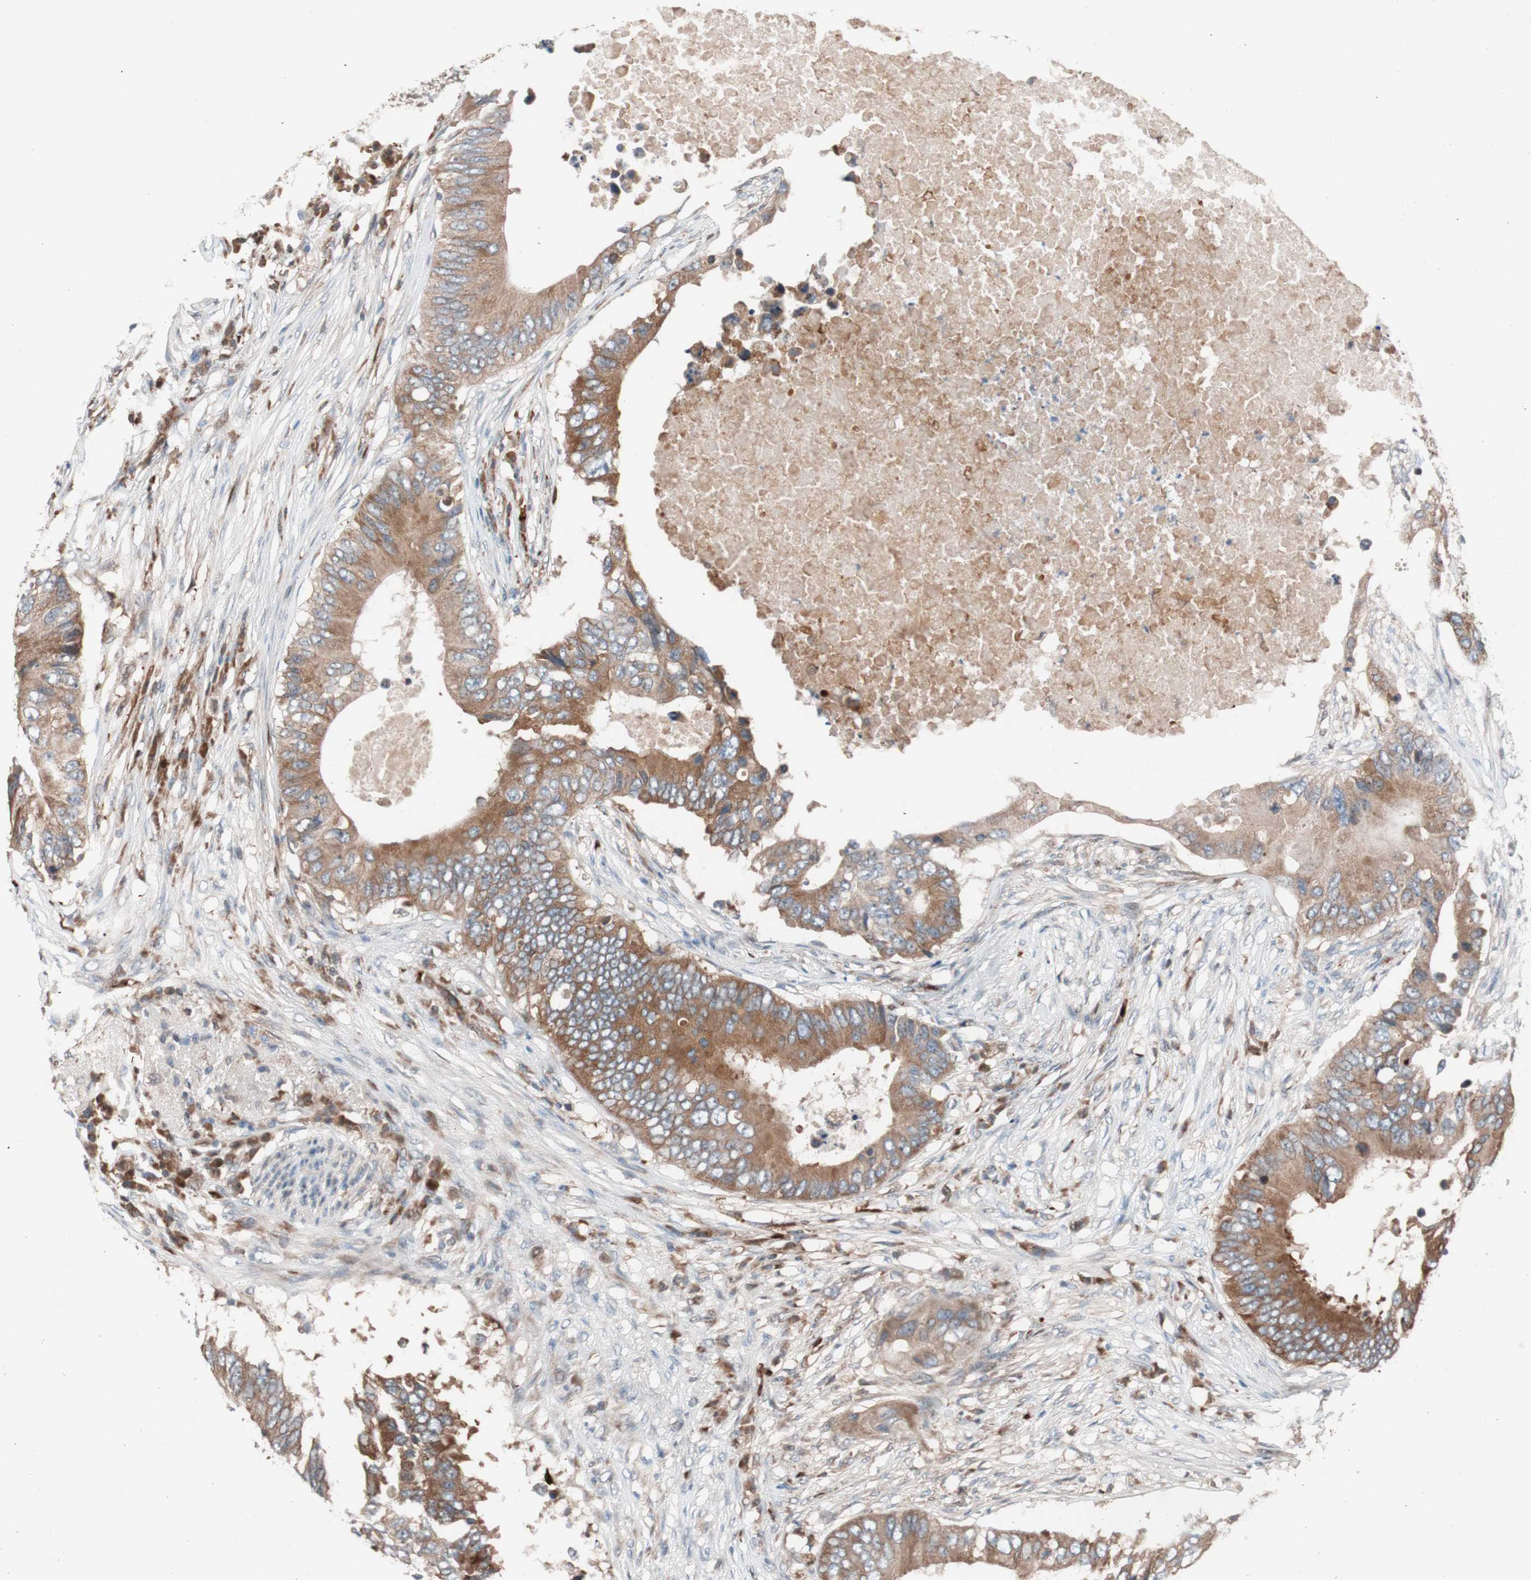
{"staining": {"intensity": "moderate", "quantity": ">75%", "location": "cytoplasmic/membranous"}, "tissue": "colorectal cancer", "cell_type": "Tumor cells", "image_type": "cancer", "snomed": [{"axis": "morphology", "description": "Adenocarcinoma, NOS"}, {"axis": "topography", "description": "Colon"}], "caption": "A high-resolution photomicrograph shows immunohistochemistry staining of adenocarcinoma (colorectal), which exhibits moderate cytoplasmic/membranous positivity in approximately >75% of tumor cells.", "gene": "FAAH", "patient": {"sex": "male", "age": 71}}